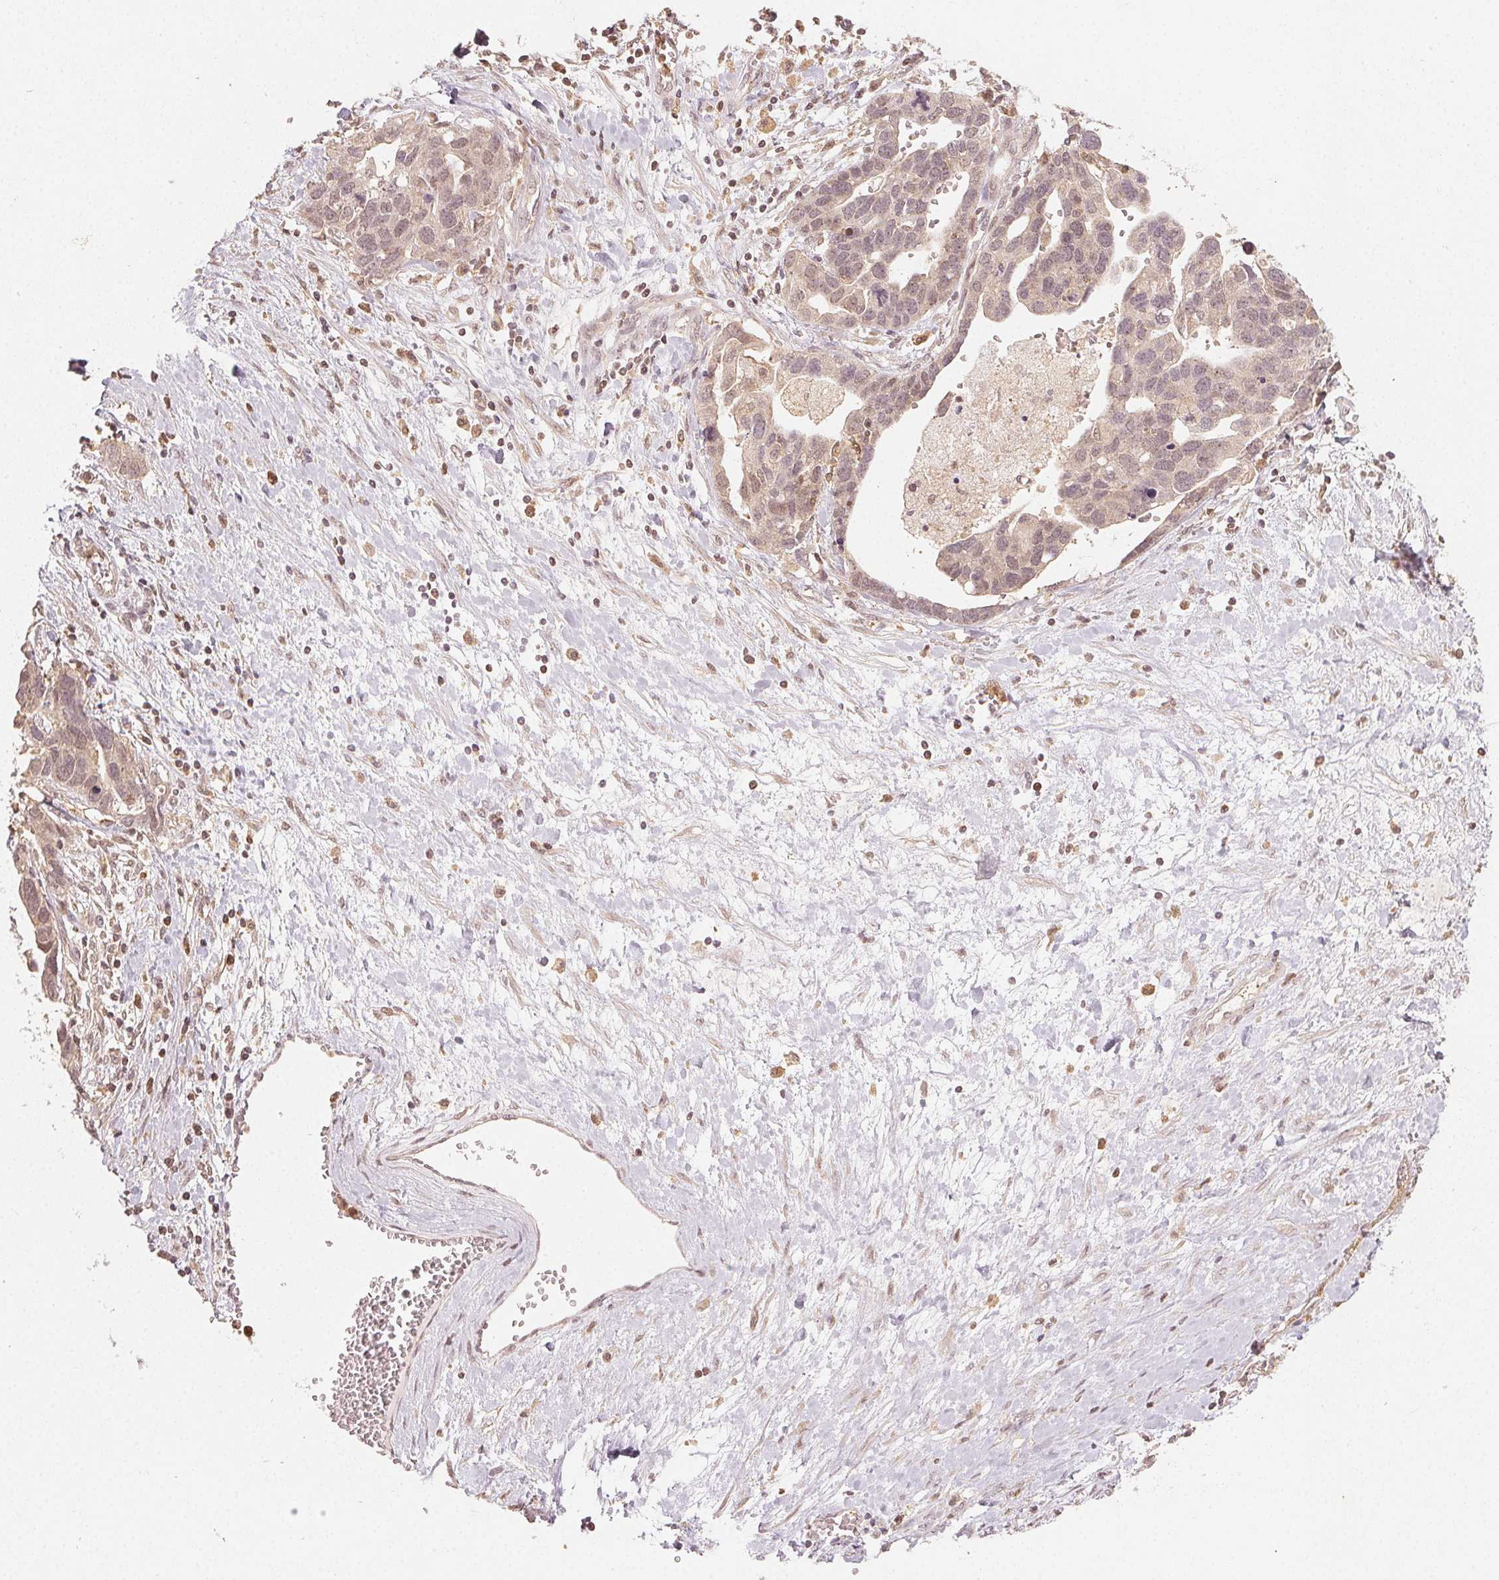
{"staining": {"intensity": "weak", "quantity": ">75%", "location": "cytoplasmic/membranous,nuclear"}, "tissue": "ovarian cancer", "cell_type": "Tumor cells", "image_type": "cancer", "snomed": [{"axis": "morphology", "description": "Cystadenocarcinoma, serous, NOS"}, {"axis": "topography", "description": "Ovary"}], "caption": "Tumor cells reveal low levels of weak cytoplasmic/membranous and nuclear staining in about >75% of cells in ovarian serous cystadenocarcinoma.", "gene": "MAPK14", "patient": {"sex": "female", "age": 54}}